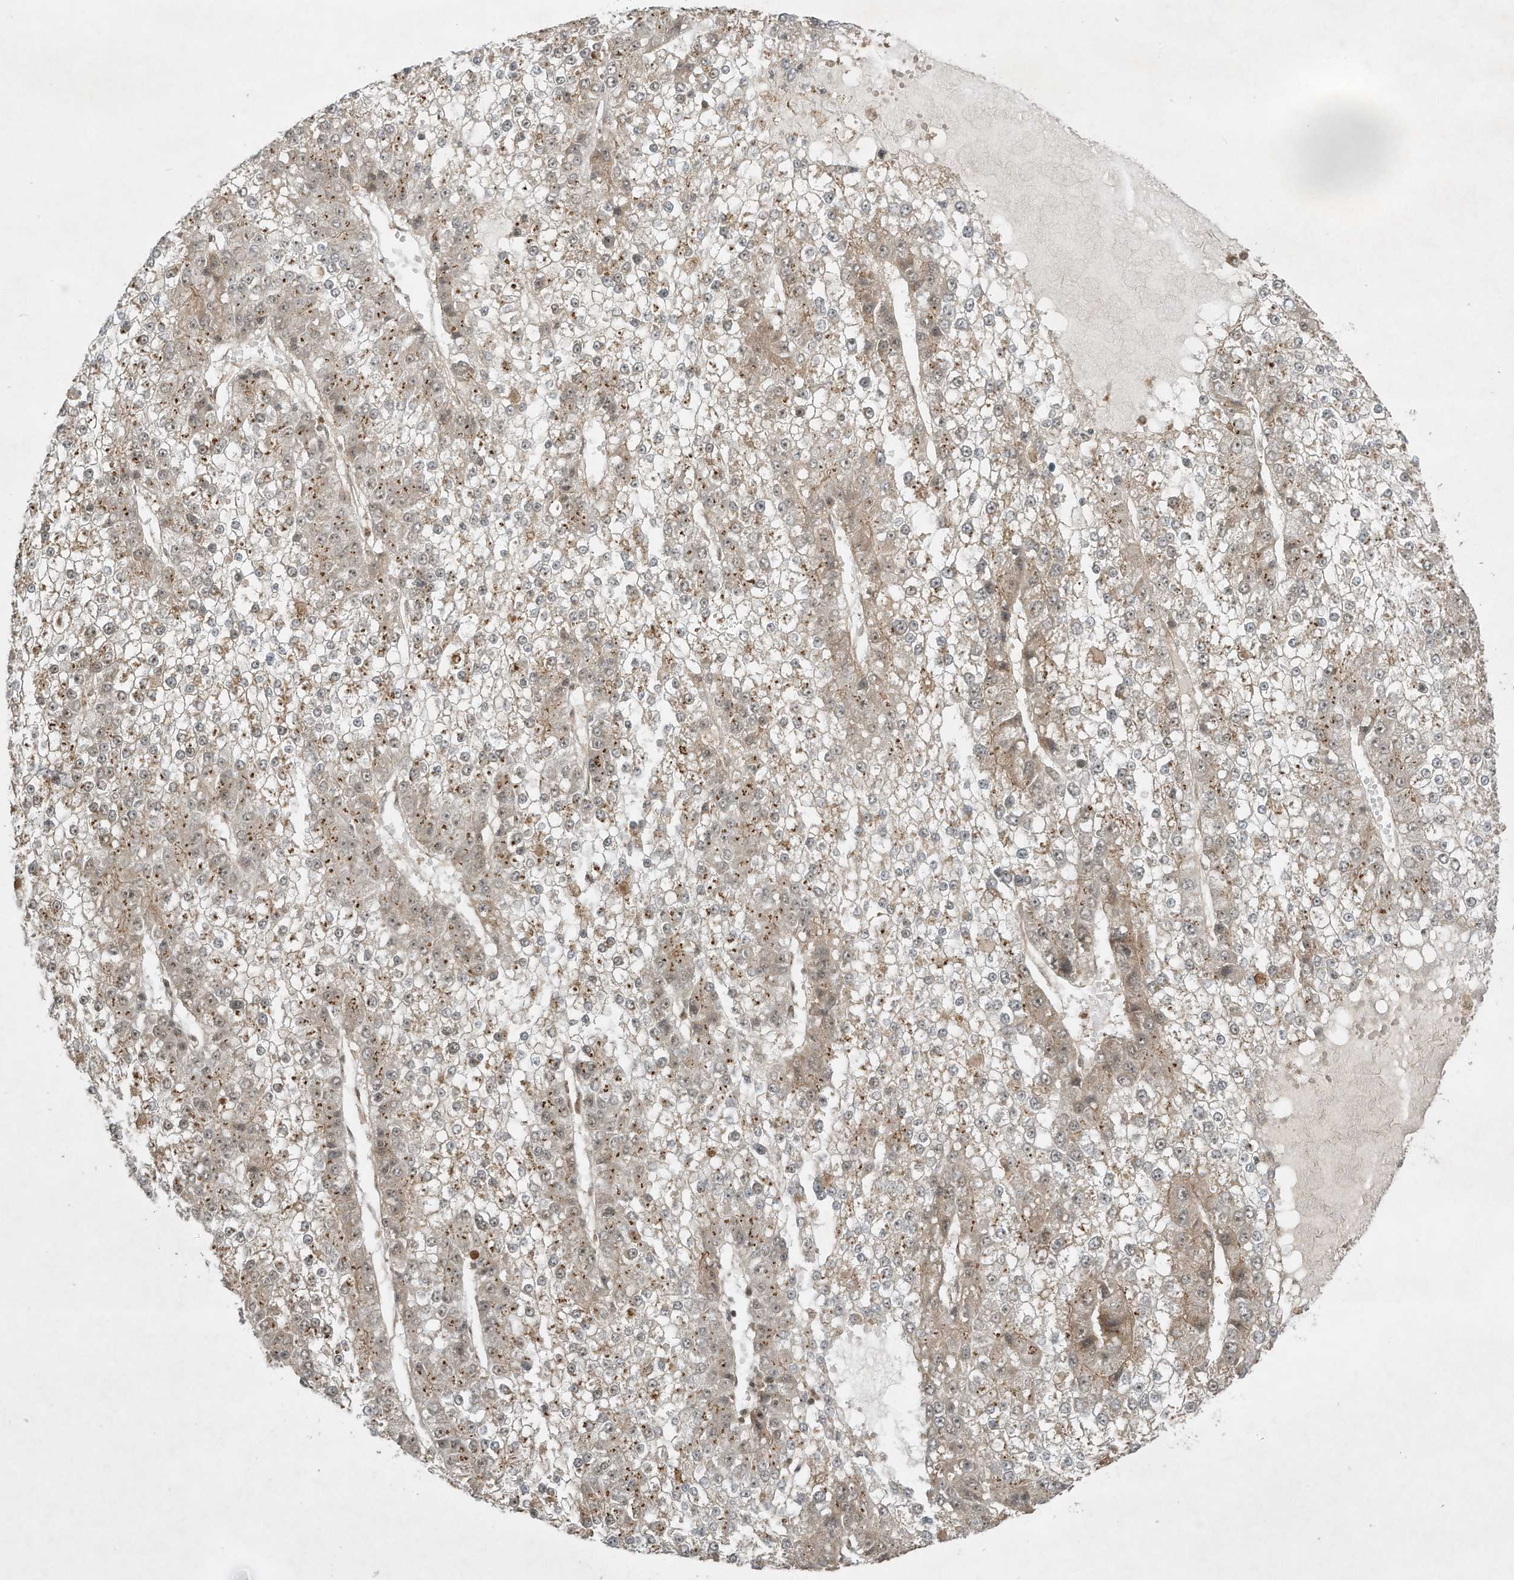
{"staining": {"intensity": "moderate", "quantity": "25%-75%", "location": "cytoplasmic/membranous"}, "tissue": "liver cancer", "cell_type": "Tumor cells", "image_type": "cancer", "snomed": [{"axis": "morphology", "description": "Carcinoma, Hepatocellular, NOS"}, {"axis": "topography", "description": "Liver"}], "caption": "Immunohistochemical staining of human liver cancer (hepatocellular carcinoma) reveals moderate cytoplasmic/membranous protein expression in approximately 25%-75% of tumor cells.", "gene": "CERT1", "patient": {"sex": "female", "age": 73}}